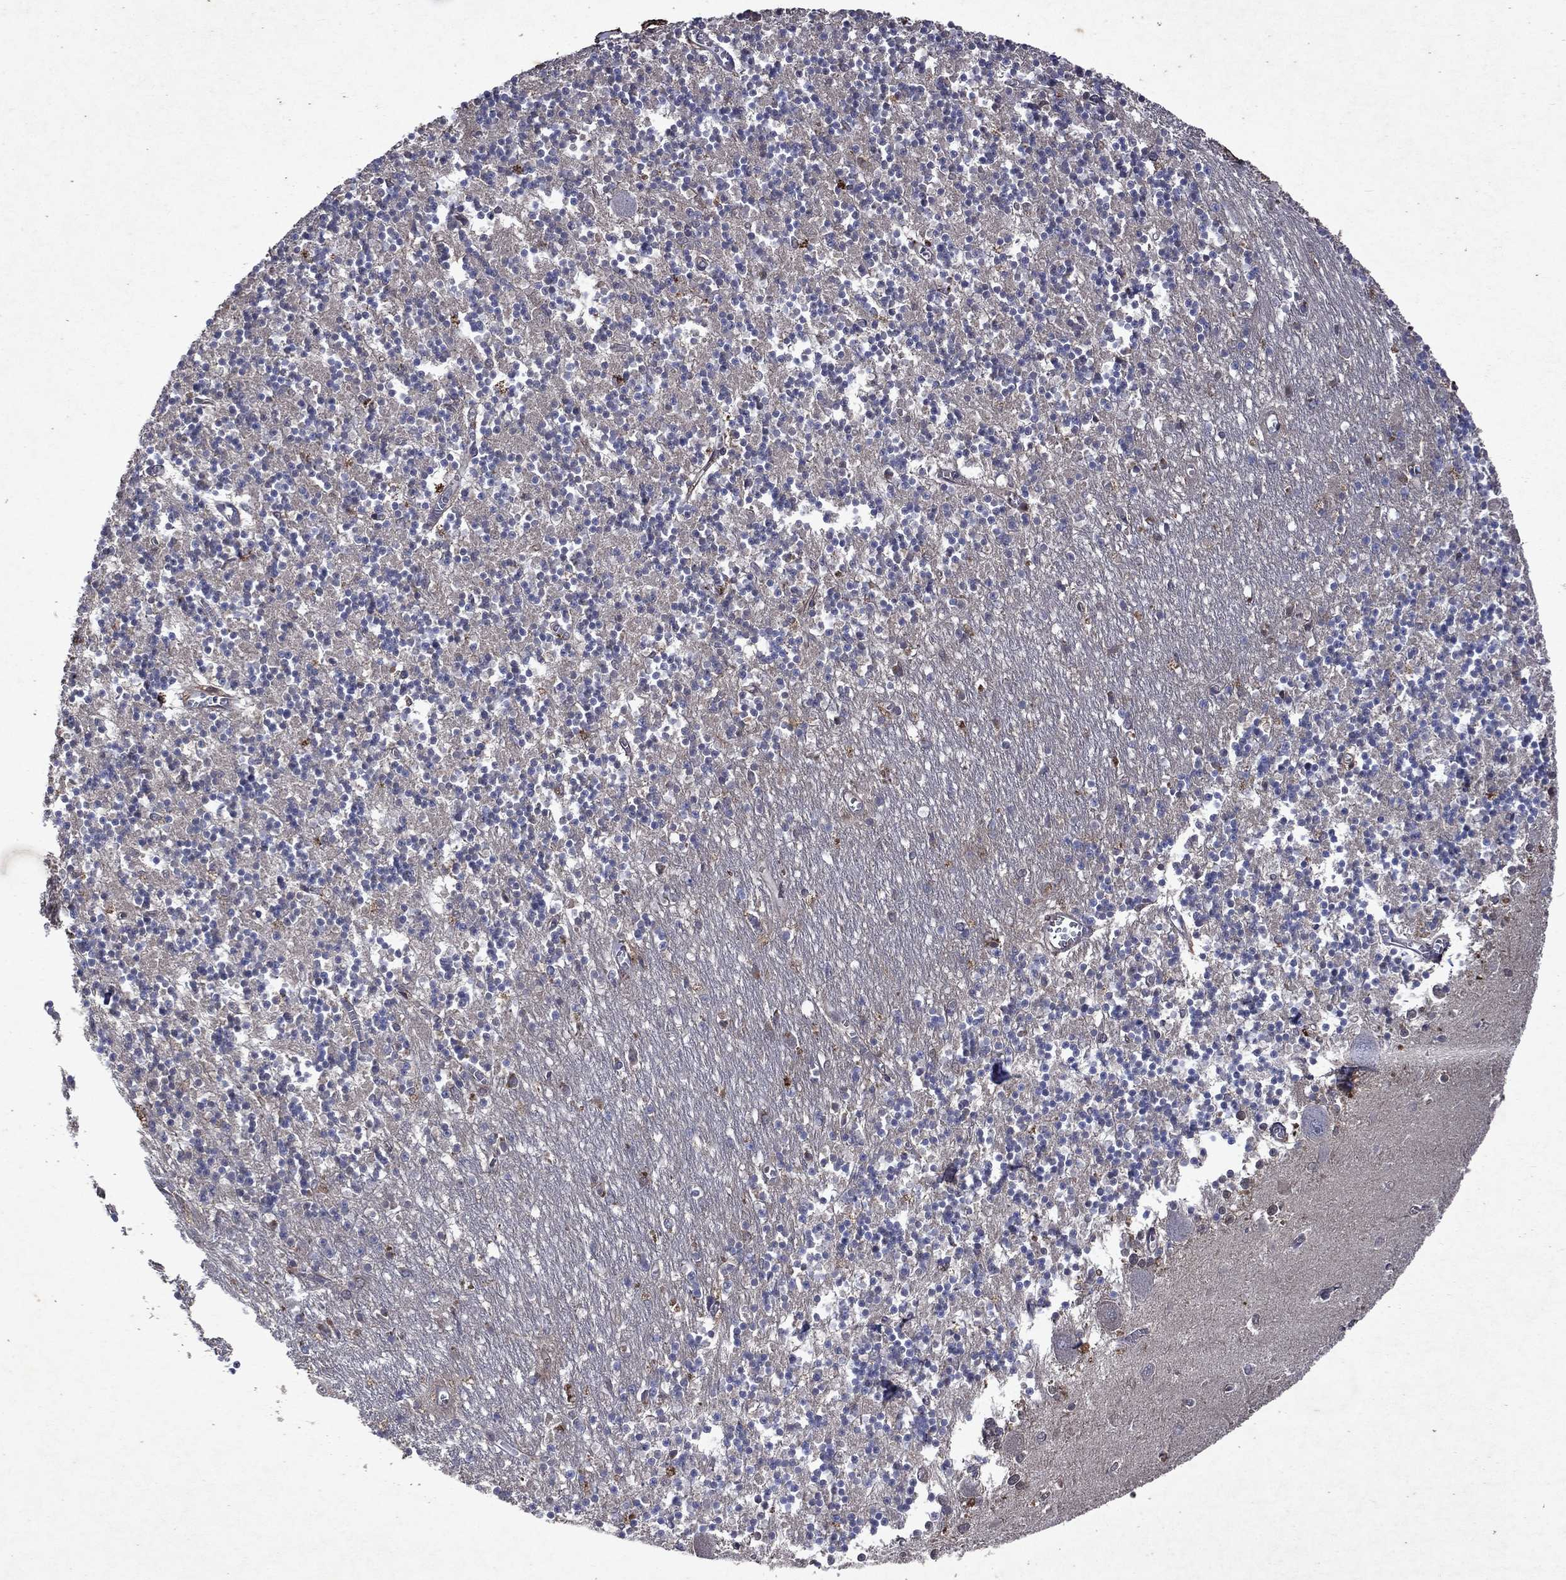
{"staining": {"intensity": "moderate", "quantity": "<25%", "location": "cytoplasmic/membranous"}, "tissue": "cerebellum", "cell_type": "Cells in granular layer", "image_type": "normal", "snomed": [{"axis": "morphology", "description": "Normal tissue, NOS"}, {"axis": "topography", "description": "Cerebellum"}], "caption": "The image exhibits staining of unremarkable cerebellum, revealing moderate cytoplasmic/membranous protein staining (brown color) within cells in granular layer. Using DAB (brown) and hematoxylin (blue) stains, captured at high magnification using brightfield microscopy.", "gene": "MTAP", "patient": {"sex": "female", "age": 64}}